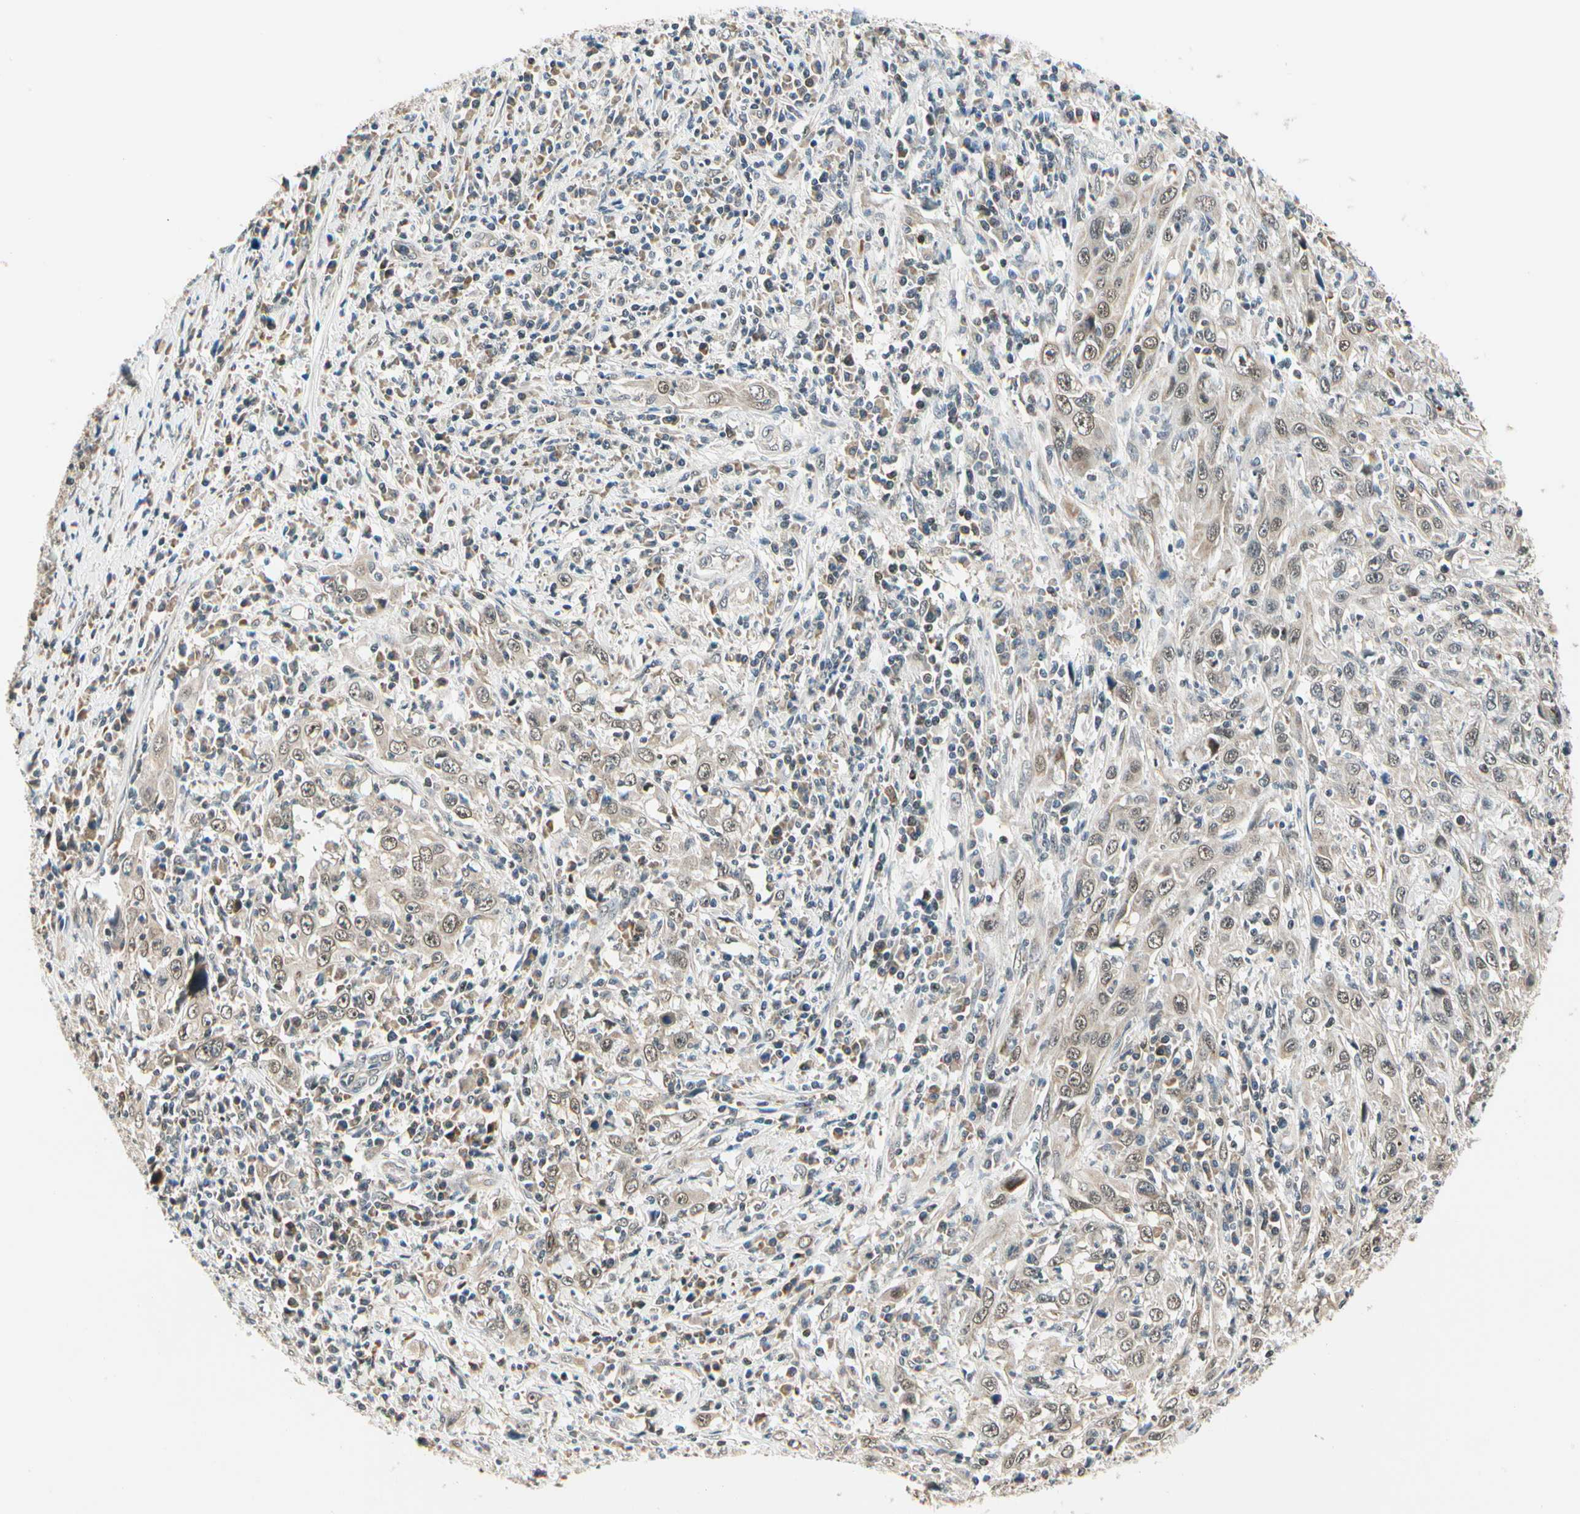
{"staining": {"intensity": "weak", "quantity": "25%-75%", "location": "cytoplasmic/membranous"}, "tissue": "cervical cancer", "cell_type": "Tumor cells", "image_type": "cancer", "snomed": [{"axis": "morphology", "description": "Squamous cell carcinoma, NOS"}, {"axis": "topography", "description": "Cervix"}], "caption": "A histopathology image of cervical squamous cell carcinoma stained for a protein displays weak cytoplasmic/membranous brown staining in tumor cells. The staining was performed using DAB (3,3'-diaminobenzidine) to visualize the protein expression in brown, while the nuclei were stained in blue with hematoxylin (Magnification: 20x).", "gene": "PDK2", "patient": {"sex": "female", "age": 46}}